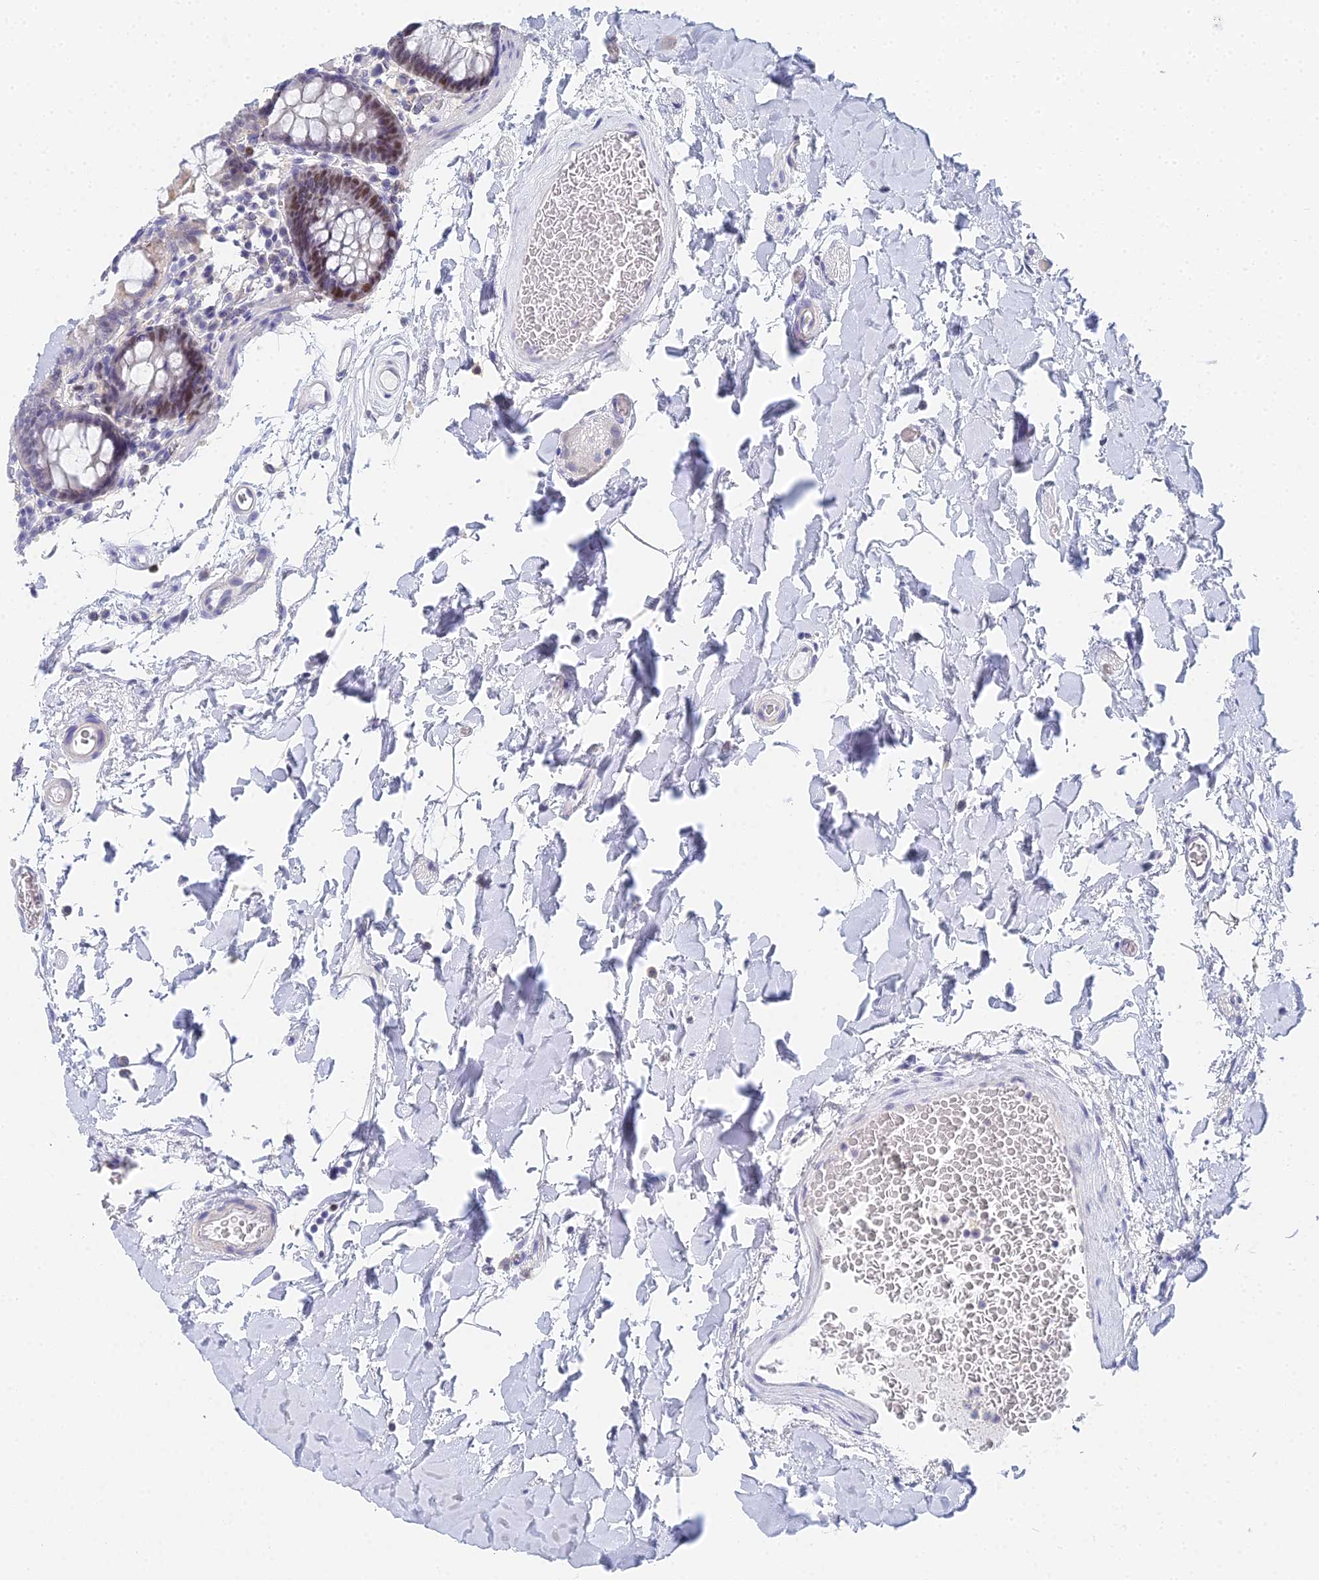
{"staining": {"intensity": "negative", "quantity": "none", "location": "none"}, "tissue": "colon", "cell_type": "Endothelial cells", "image_type": "normal", "snomed": [{"axis": "morphology", "description": "Normal tissue, NOS"}, {"axis": "topography", "description": "Colon"}], "caption": "High magnification brightfield microscopy of normal colon stained with DAB (3,3'-diaminobenzidine) (brown) and counterstained with hematoxylin (blue): endothelial cells show no significant positivity. (DAB immunohistochemistry (IHC) visualized using brightfield microscopy, high magnification).", "gene": "MCM2", "patient": {"sex": "male", "age": 75}}